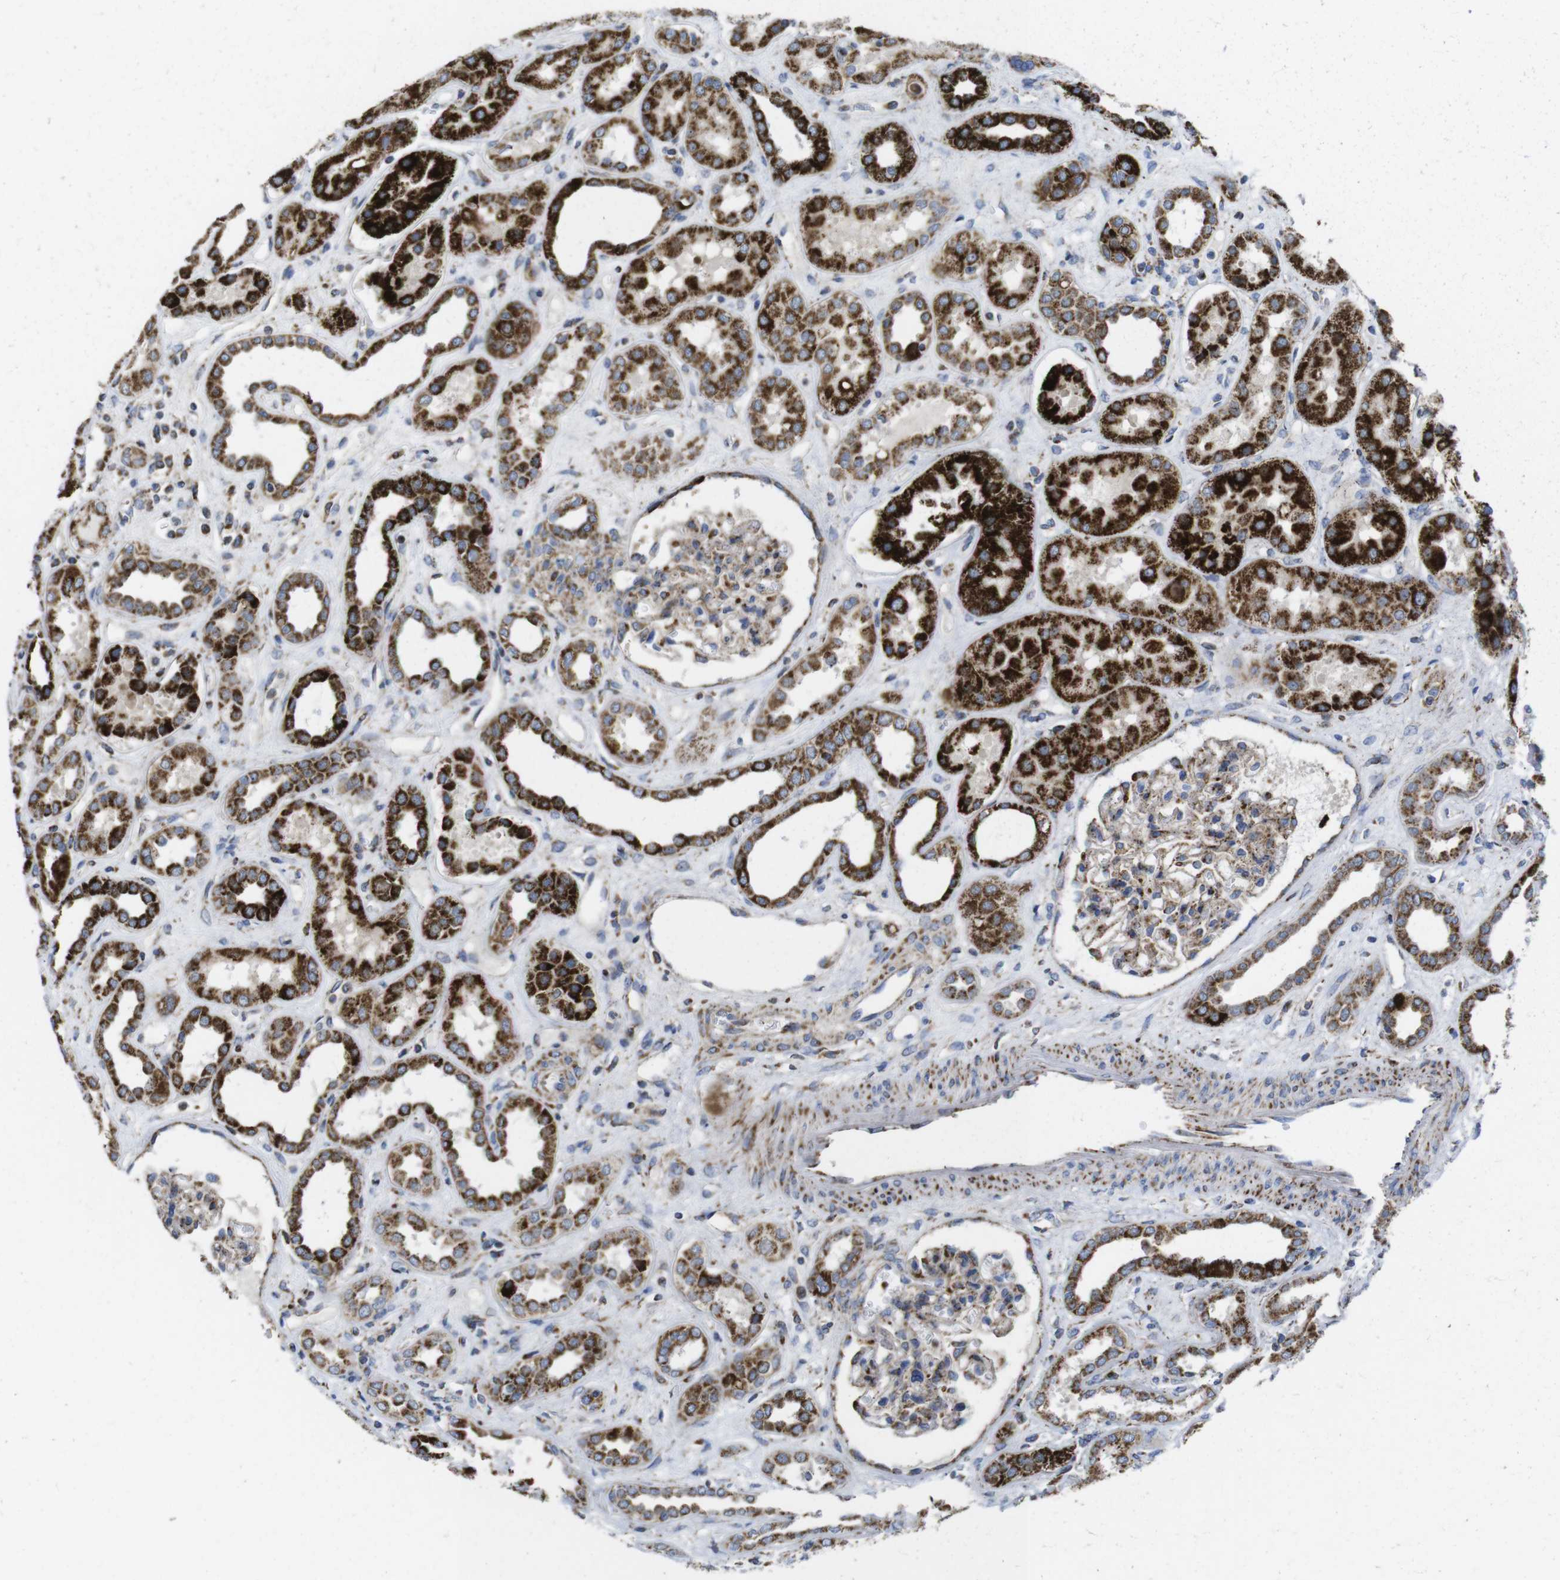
{"staining": {"intensity": "moderate", "quantity": "<25%", "location": "cytoplasmic/membranous"}, "tissue": "kidney", "cell_type": "Cells in glomeruli", "image_type": "normal", "snomed": [{"axis": "morphology", "description": "Normal tissue, NOS"}, {"axis": "topography", "description": "Kidney"}], "caption": "This photomicrograph shows IHC staining of unremarkable kidney, with low moderate cytoplasmic/membranous positivity in approximately <25% of cells in glomeruli.", "gene": "TMEM192", "patient": {"sex": "male", "age": 59}}